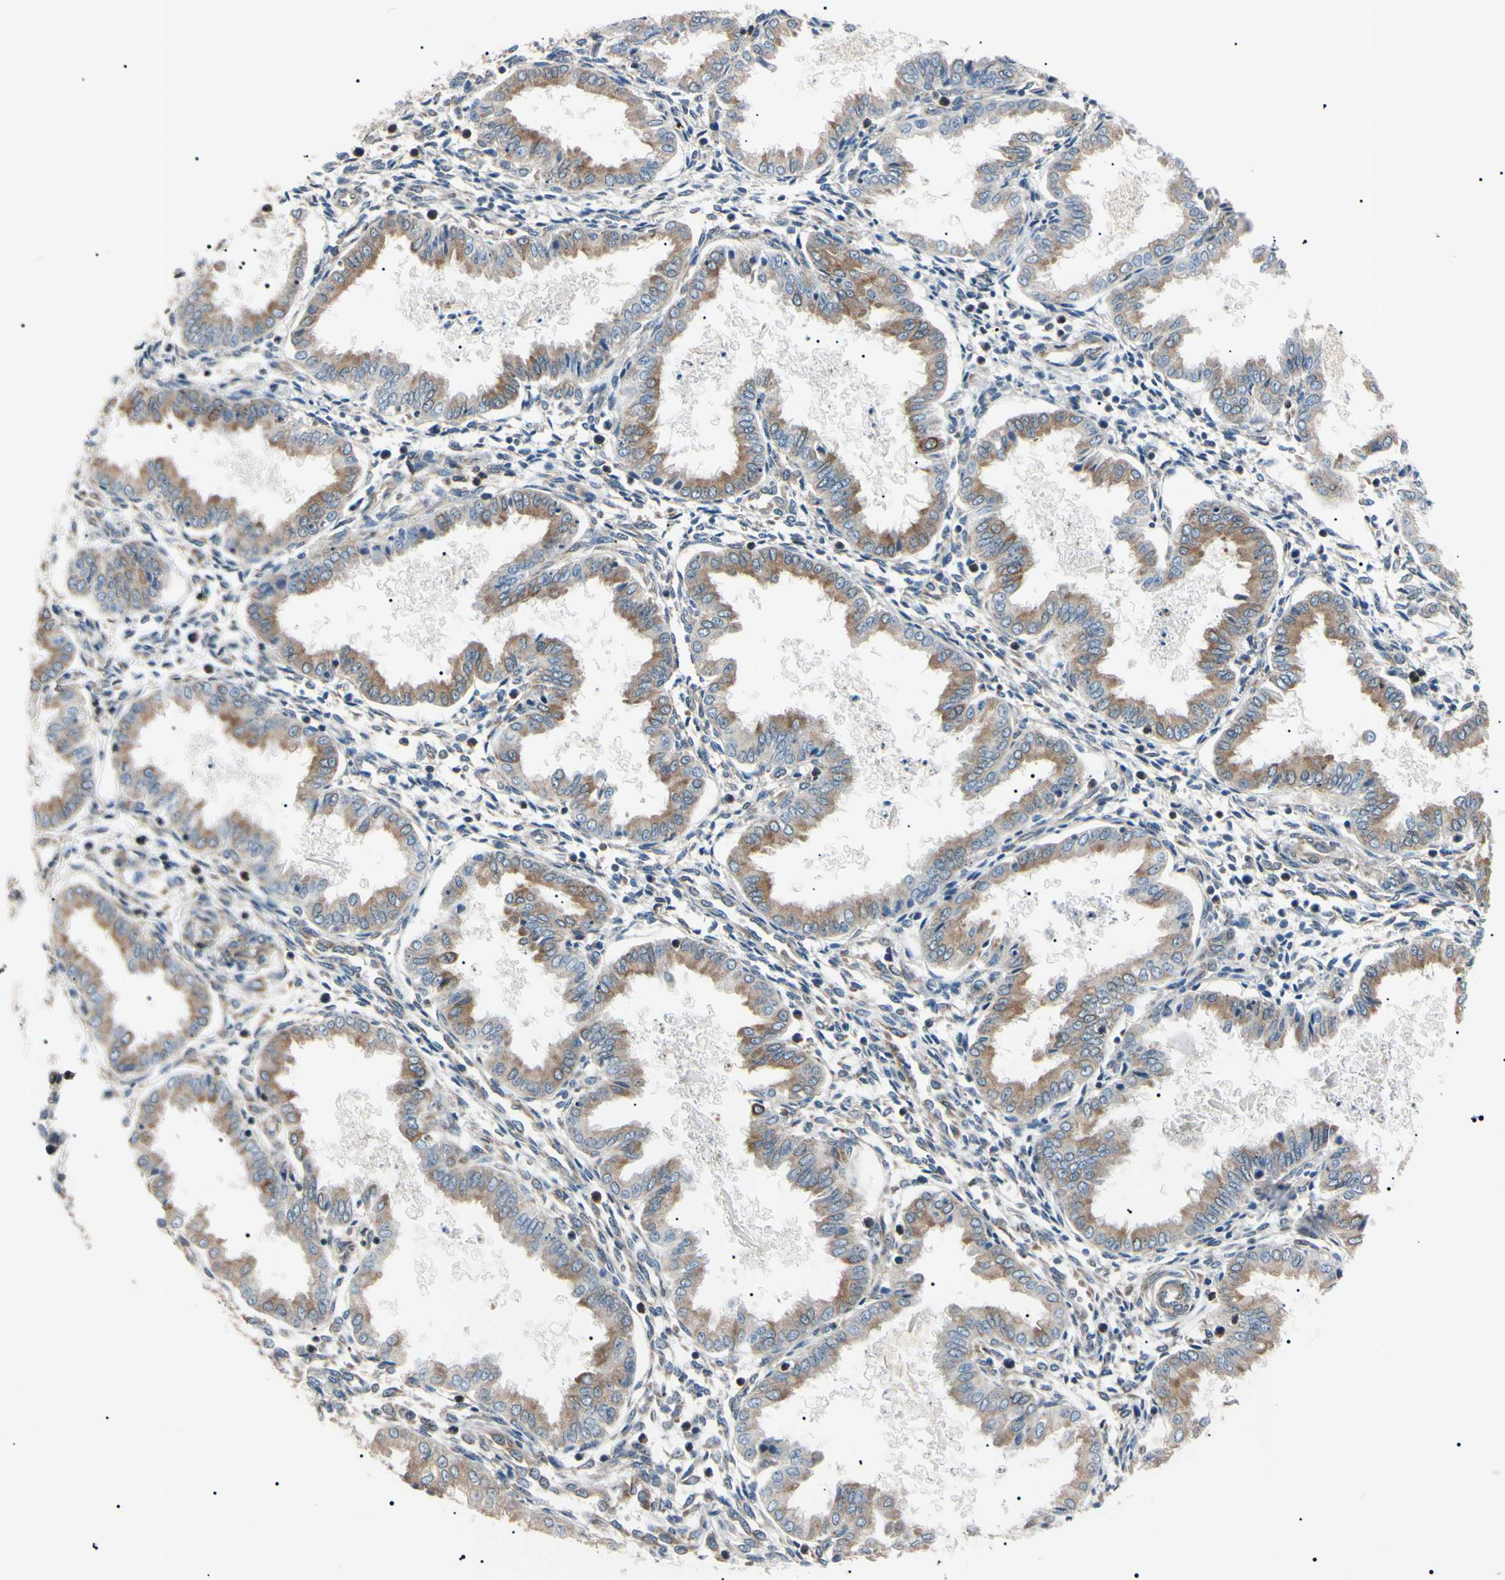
{"staining": {"intensity": "weak", "quantity": "25%-75%", "location": "cytoplasmic/membranous"}, "tissue": "endometrium", "cell_type": "Cells in endometrial stroma", "image_type": "normal", "snomed": [{"axis": "morphology", "description": "Normal tissue, NOS"}, {"axis": "topography", "description": "Endometrium"}], "caption": "About 25%-75% of cells in endometrial stroma in normal human endometrium demonstrate weak cytoplasmic/membranous protein staining as visualized by brown immunohistochemical staining.", "gene": "VAPA", "patient": {"sex": "female", "age": 33}}